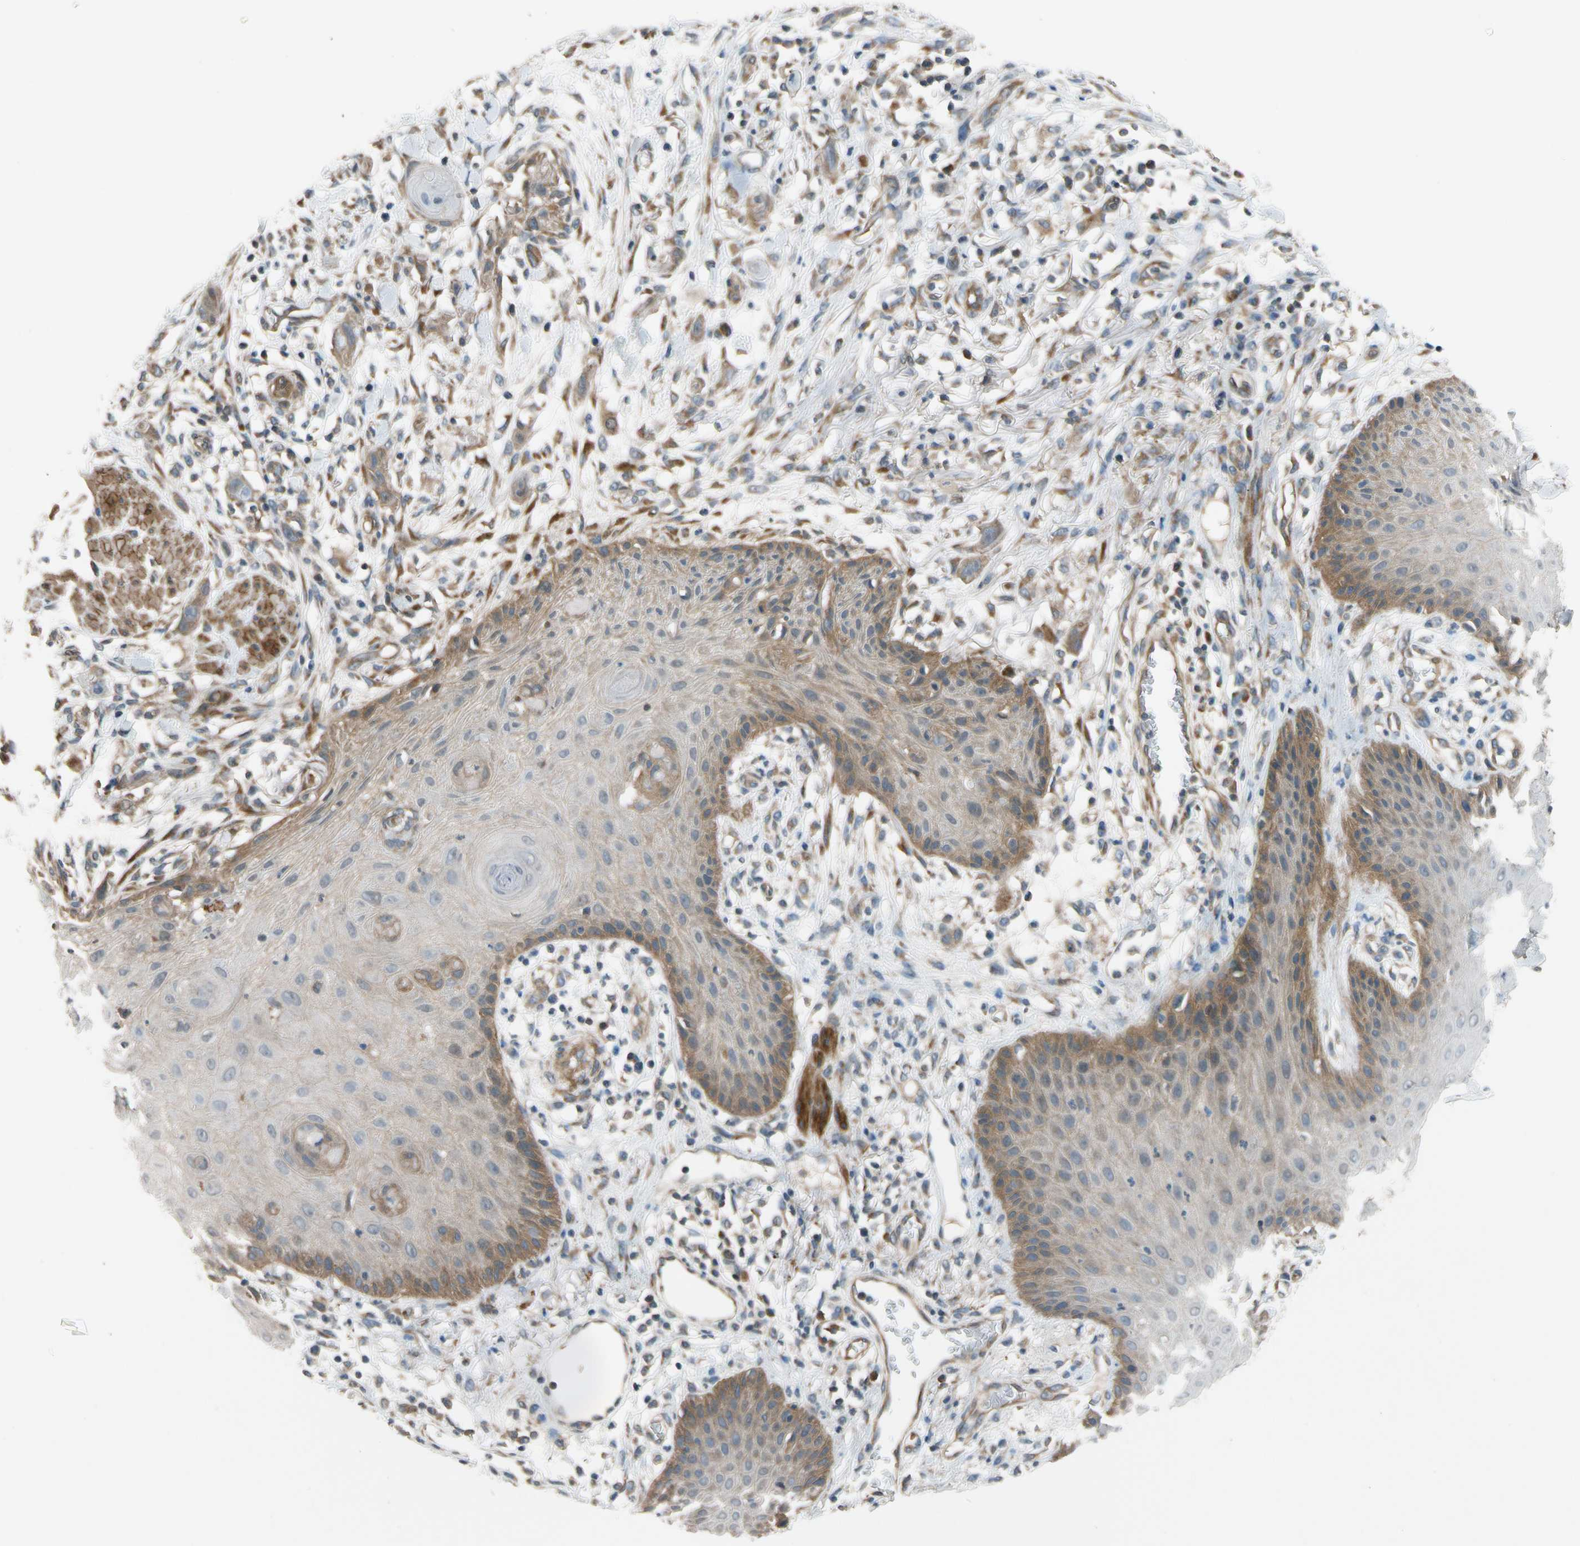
{"staining": {"intensity": "moderate", "quantity": "<25%", "location": "cytoplasmic/membranous"}, "tissue": "skin cancer", "cell_type": "Tumor cells", "image_type": "cancer", "snomed": [{"axis": "morphology", "description": "Normal tissue, NOS"}, {"axis": "morphology", "description": "Squamous cell carcinoma, NOS"}, {"axis": "topography", "description": "Skin"}], "caption": "Protein staining demonstrates moderate cytoplasmic/membranous positivity in approximately <25% of tumor cells in skin cancer (squamous cell carcinoma). (Stains: DAB (3,3'-diaminobenzidine) in brown, nuclei in blue, Microscopy: brightfield microscopy at high magnification).", "gene": "MST1R", "patient": {"sex": "female", "age": 59}}